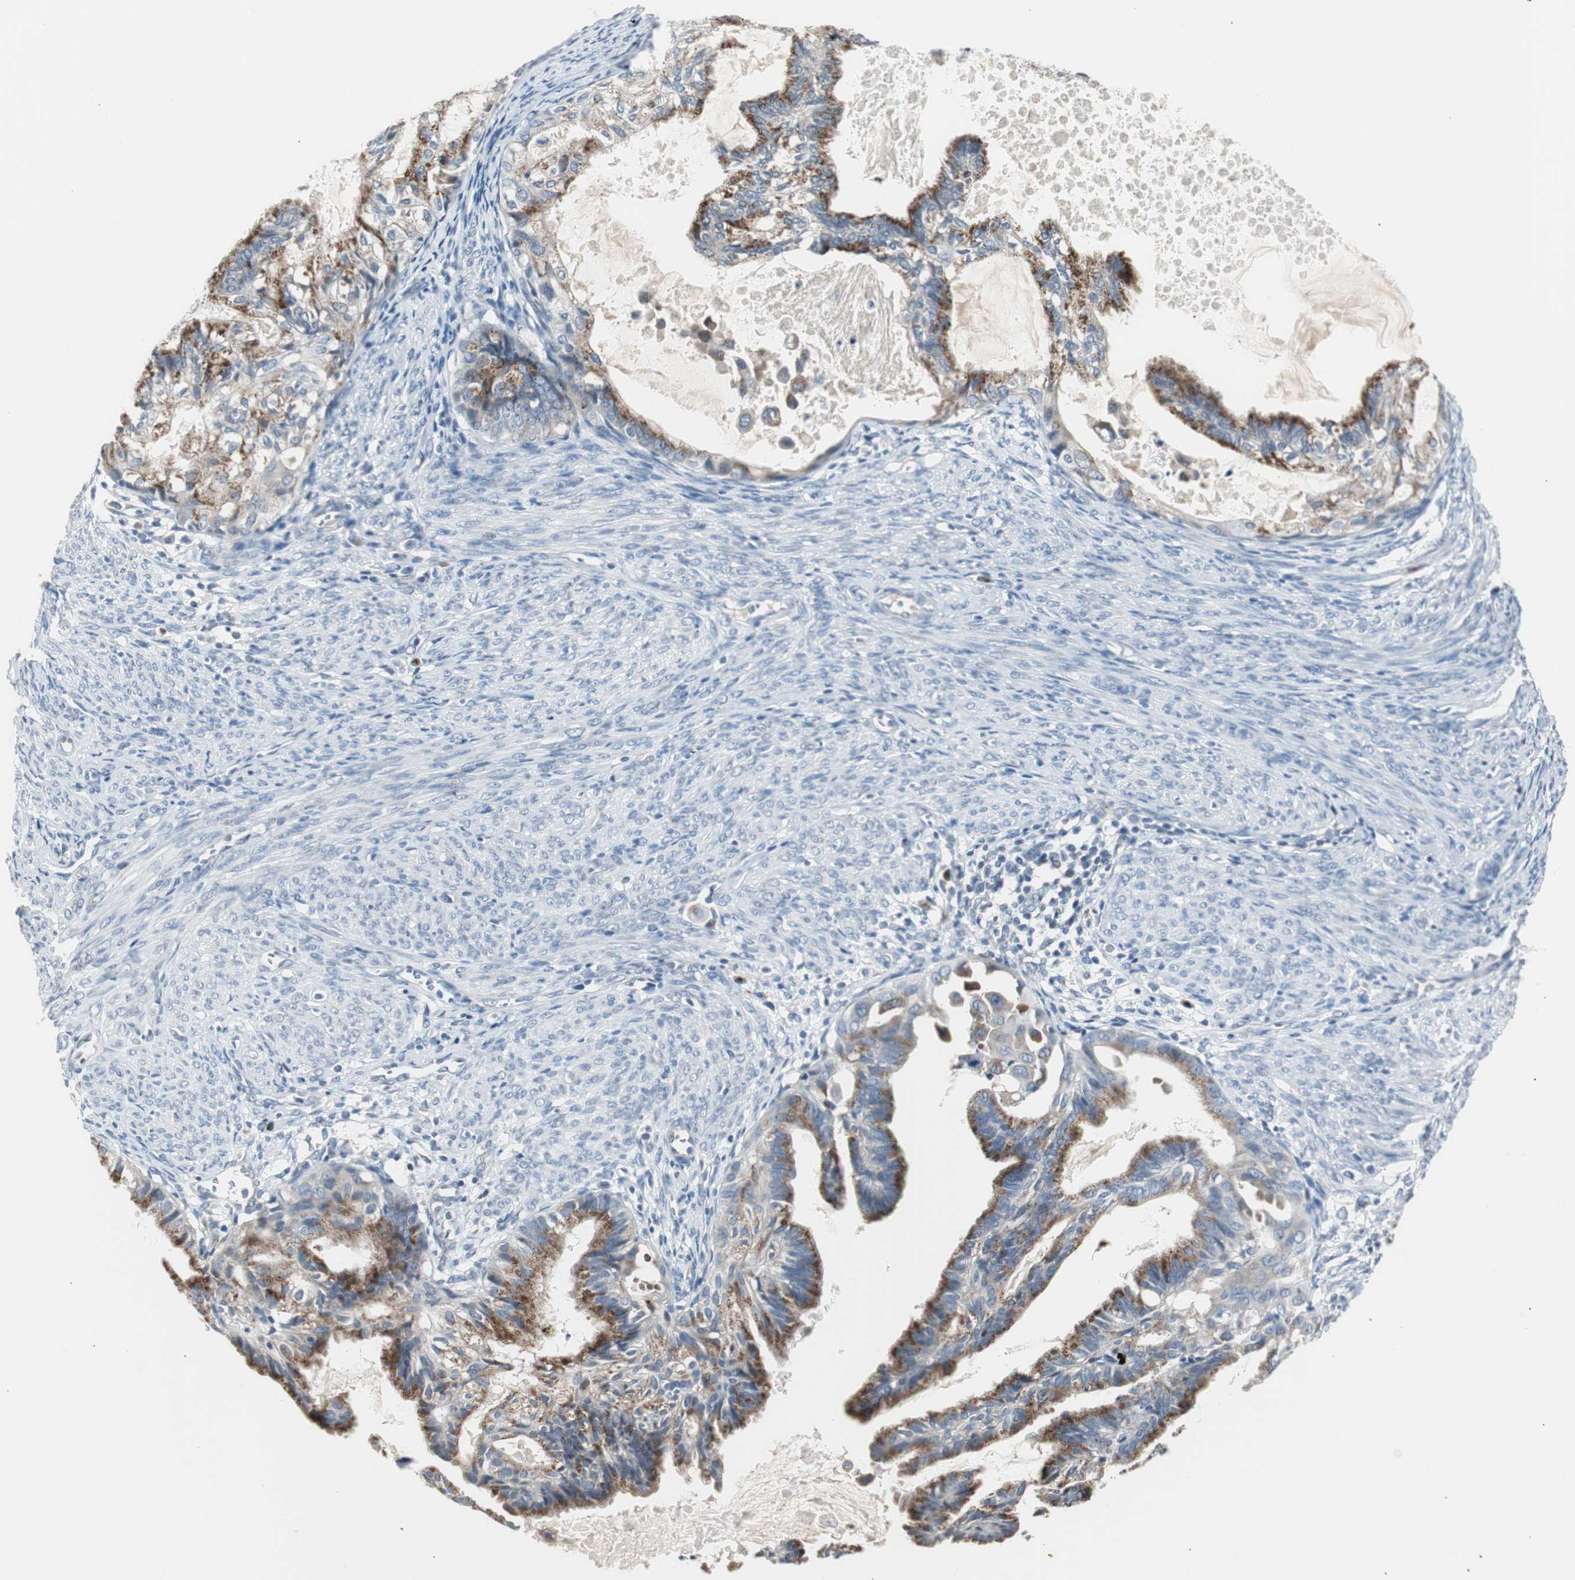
{"staining": {"intensity": "strong", "quantity": ">75%", "location": "cytoplasmic/membranous"}, "tissue": "cervical cancer", "cell_type": "Tumor cells", "image_type": "cancer", "snomed": [{"axis": "morphology", "description": "Normal tissue, NOS"}, {"axis": "morphology", "description": "Adenocarcinoma, NOS"}, {"axis": "topography", "description": "Cervix"}, {"axis": "topography", "description": "Endometrium"}], "caption": "A micrograph of cervical cancer (adenocarcinoma) stained for a protein displays strong cytoplasmic/membranous brown staining in tumor cells.", "gene": "SOX30", "patient": {"sex": "female", "age": 86}}